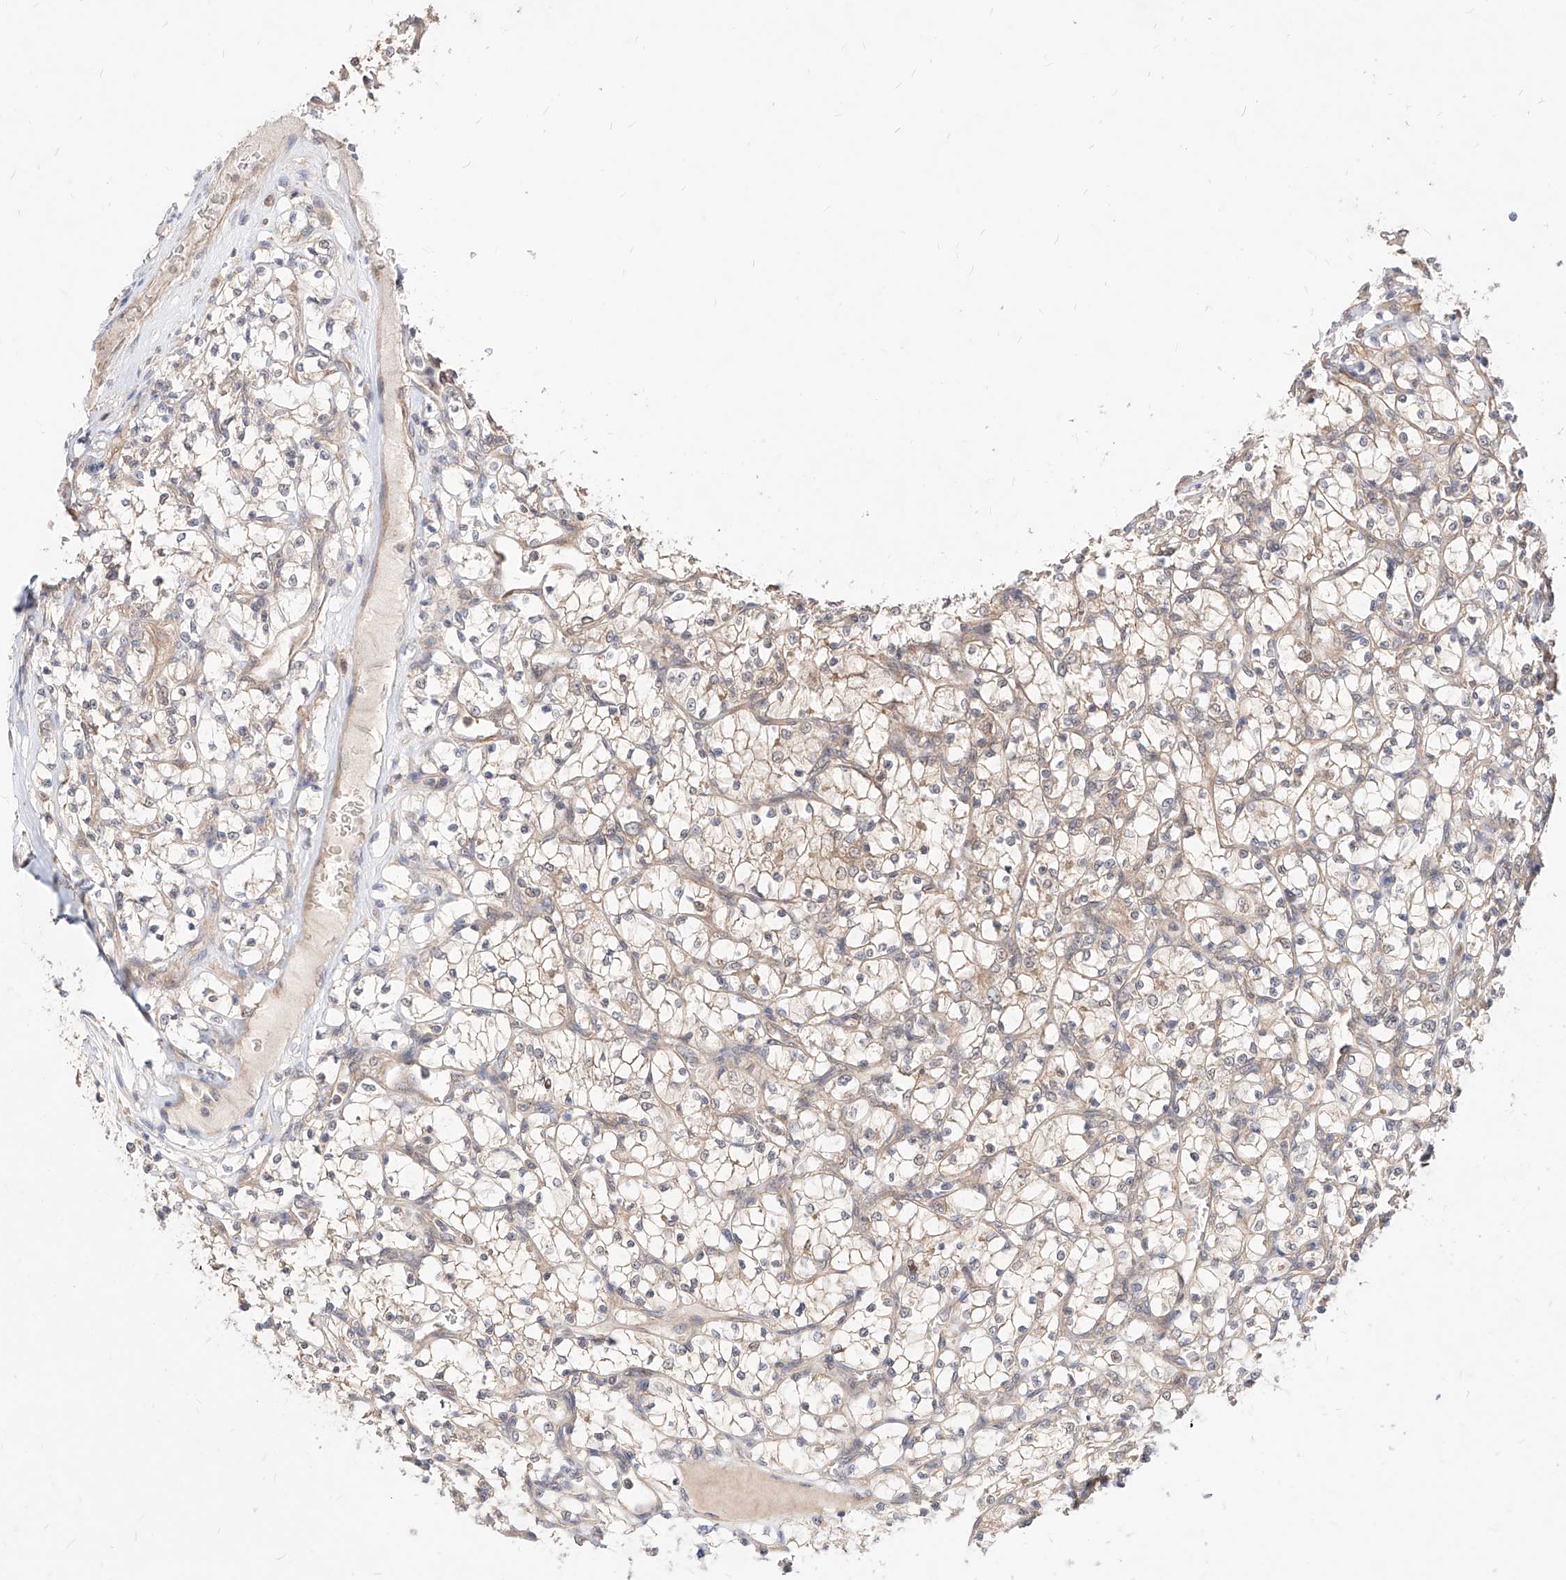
{"staining": {"intensity": "weak", "quantity": ">75%", "location": "cytoplasmic/membranous"}, "tissue": "renal cancer", "cell_type": "Tumor cells", "image_type": "cancer", "snomed": [{"axis": "morphology", "description": "Adenocarcinoma, NOS"}, {"axis": "topography", "description": "Kidney"}], "caption": "Human renal adenocarcinoma stained with a brown dye exhibits weak cytoplasmic/membranous positive staining in about >75% of tumor cells.", "gene": "TSNAX", "patient": {"sex": "female", "age": 69}}